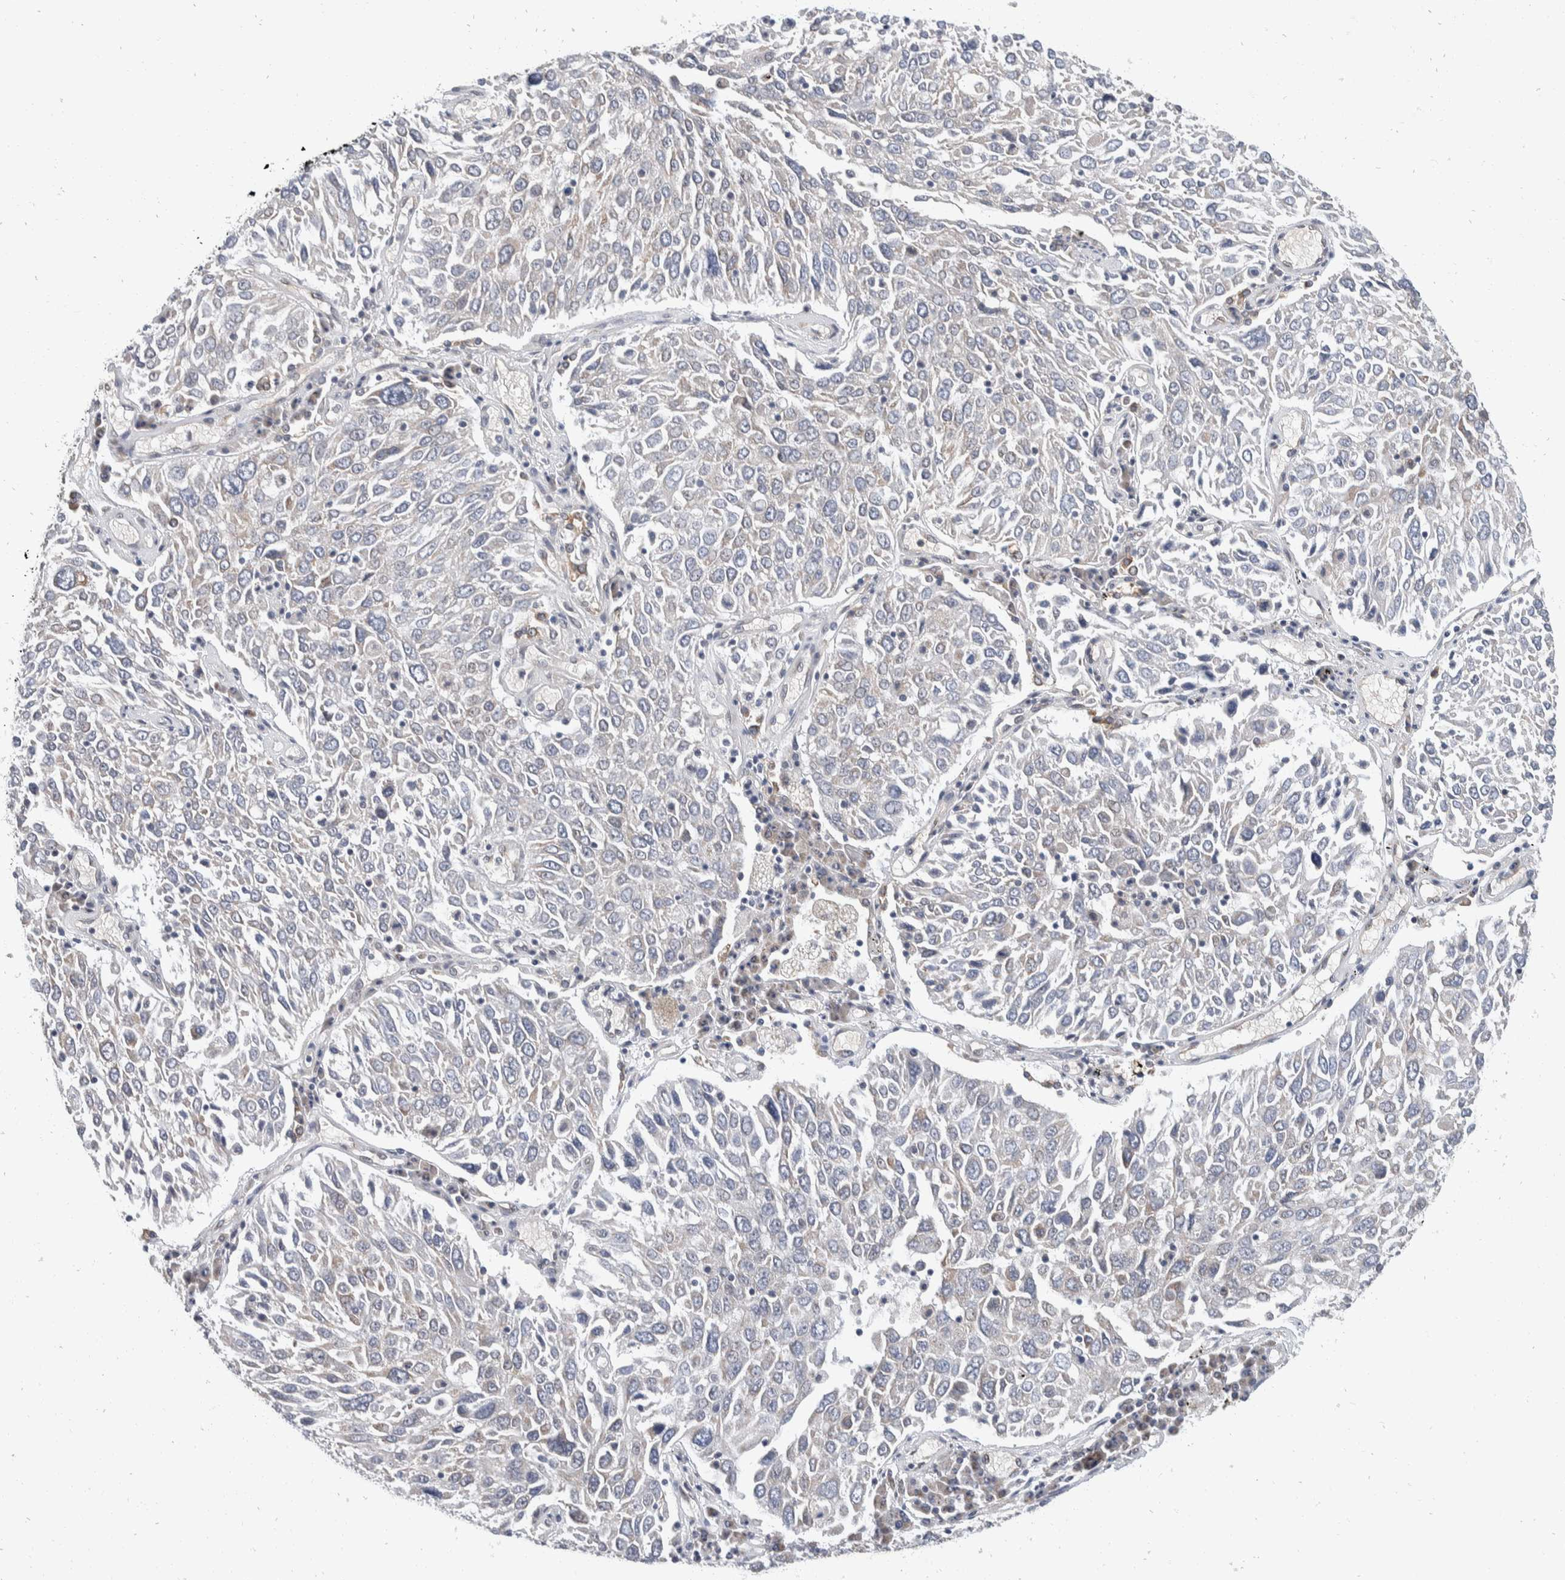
{"staining": {"intensity": "negative", "quantity": "none", "location": "none"}, "tissue": "lung cancer", "cell_type": "Tumor cells", "image_type": "cancer", "snomed": [{"axis": "morphology", "description": "Squamous cell carcinoma, NOS"}, {"axis": "topography", "description": "Lung"}], "caption": "IHC of human squamous cell carcinoma (lung) demonstrates no staining in tumor cells.", "gene": "TMEM245", "patient": {"sex": "male", "age": 65}}